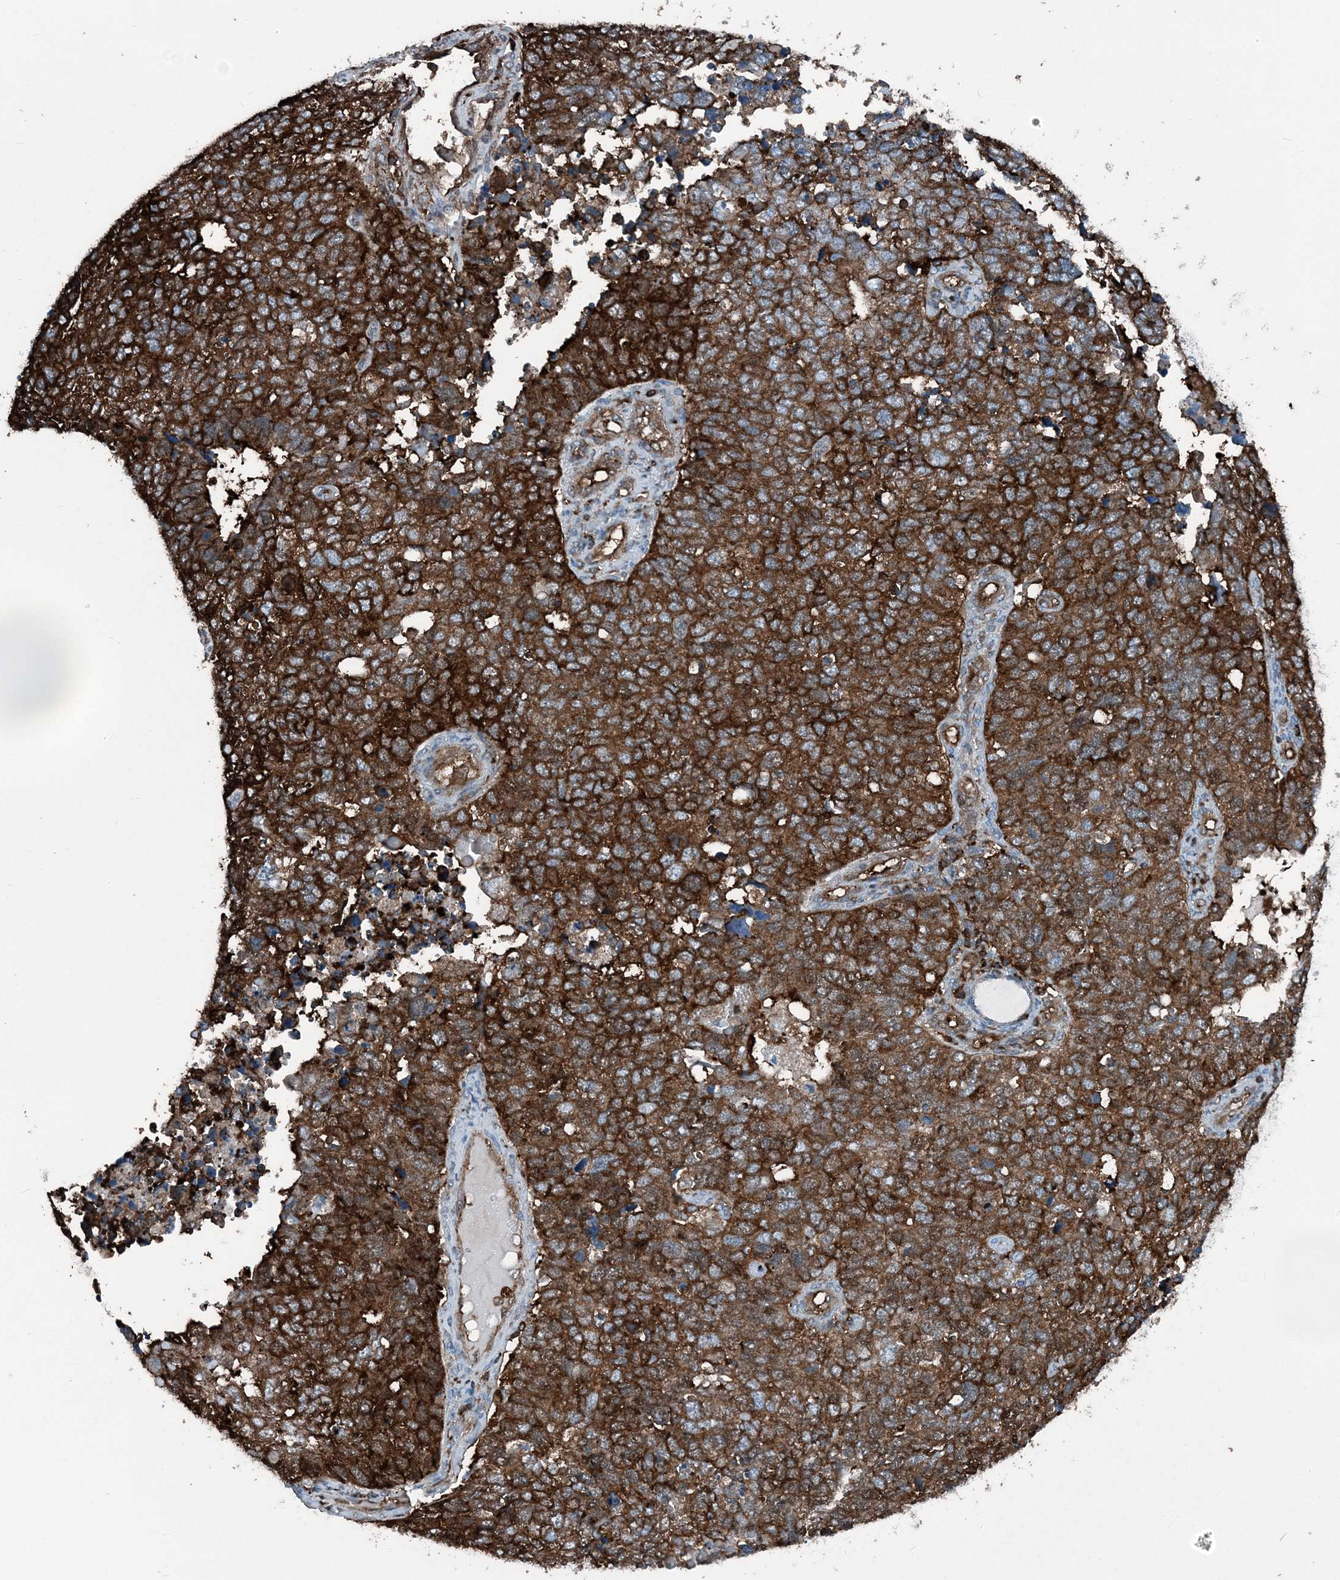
{"staining": {"intensity": "strong", "quantity": ">75%", "location": "cytoplasmic/membranous,nuclear"}, "tissue": "cervical cancer", "cell_type": "Tumor cells", "image_type": "cancer", "snomed": [{"axis": "morphology", "description": "Squamous cell carcinoma, NOS"}, {"axis": "topography", "description": "Cervix"}], "caption": "IHC of cervical cancer (squamous cell carcinoma) shows high levels of strong cytoplasmic/membranous and nuclear staining in about >75% of tumor cells.", "gene": "CFL1", "patient": {"sex": "female", "age": 63}}